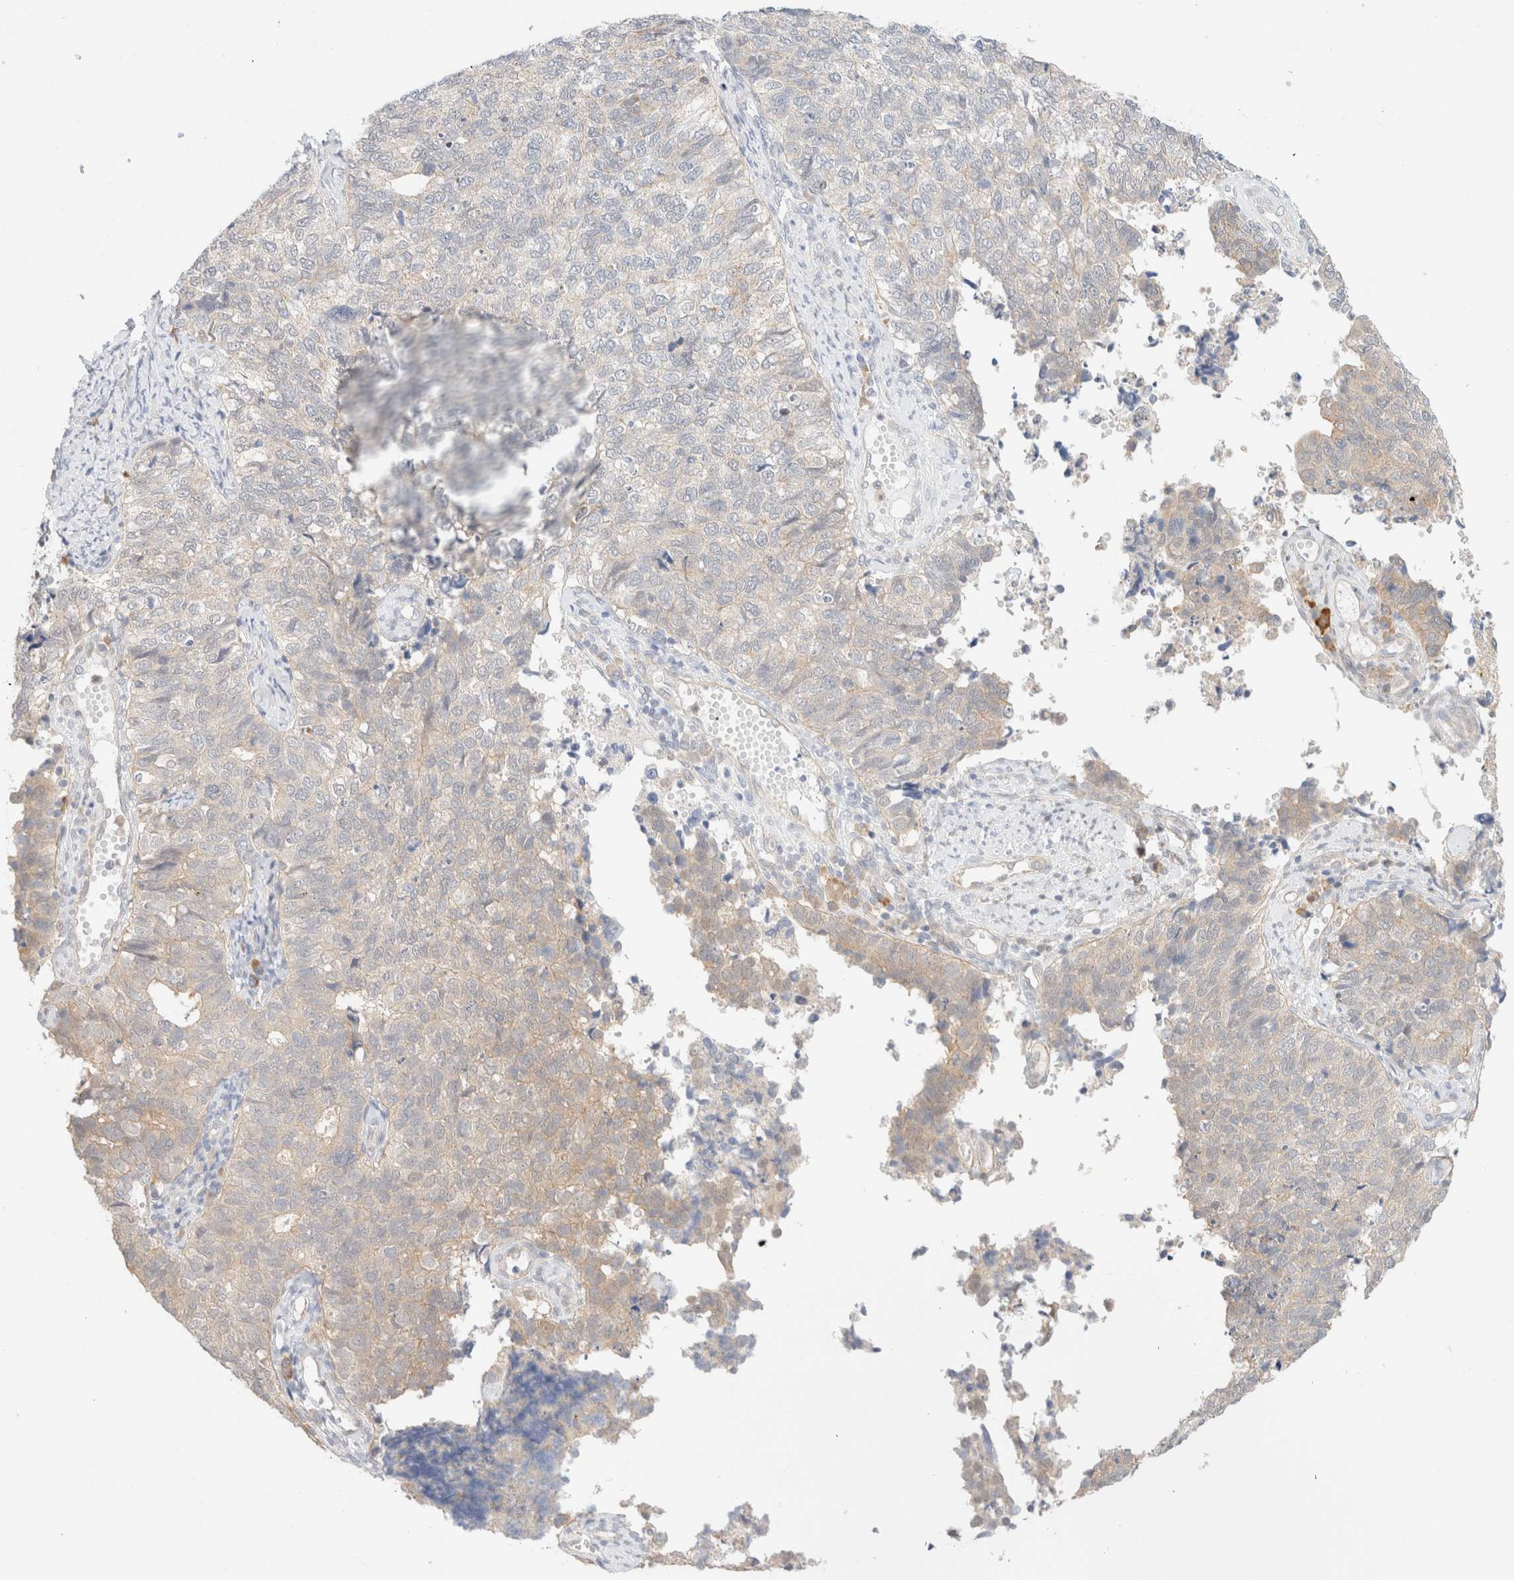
{"staining": {"intensity": "weak", "quantity": "<25%", "location": "cytoplasmic/membranous"}, "tissue": "cervical cancer", "cell_type": "Tumor cells", "image_type": "cancer", "snomed": [{"axis": "morphology", "description": "Squamous cell carcinoma, NOS"}, {"axis": "topography", "description": "Cervix"}], "caption": "Tumor cells show no significant protein positivity in squamous cell carcinoma (cervical). Nuclei are stained in blue.", "gene": "UNC13B", "patient": {"sex": "female", "age": 63}}